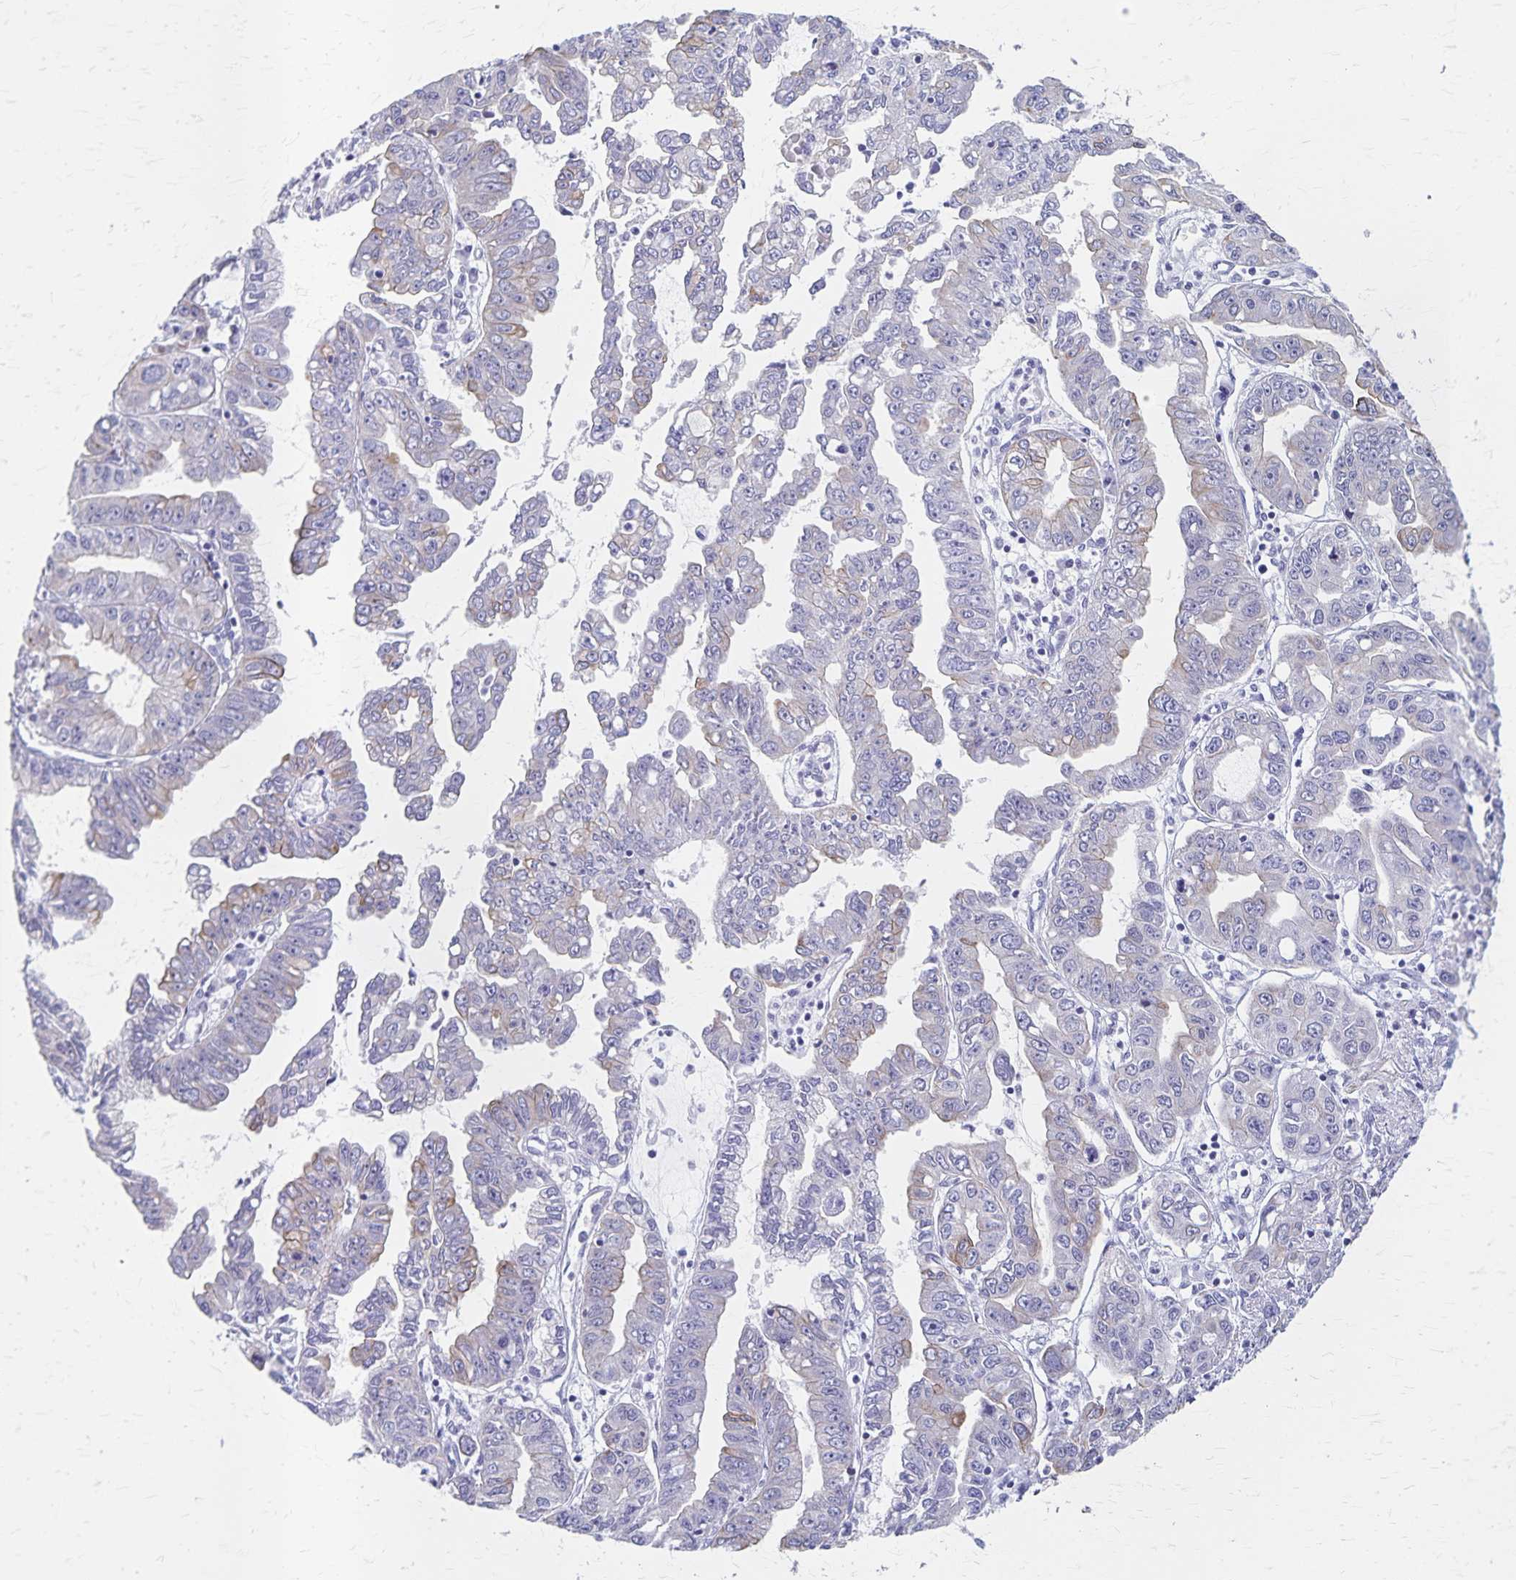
{"staining": {"intensity": "weak", "quantity": "<25%", "location": "cytoplasmic/membranous"}, "tissue": "liver cancer", "cell_type": "Tumor cells", "image_type": "cancer", "snomed": [{"axis": "morphology", "description": "Cholangiocarcinoma"}, {"axis": "topography", "description": "Liver"}], "caption": "Photomicrograph shows no significant protein positivity in tumor cells of cholangiocarcinoma (liver).", "gene": "GPBAR1", "patient": {"sex": "male", "age": 58}}